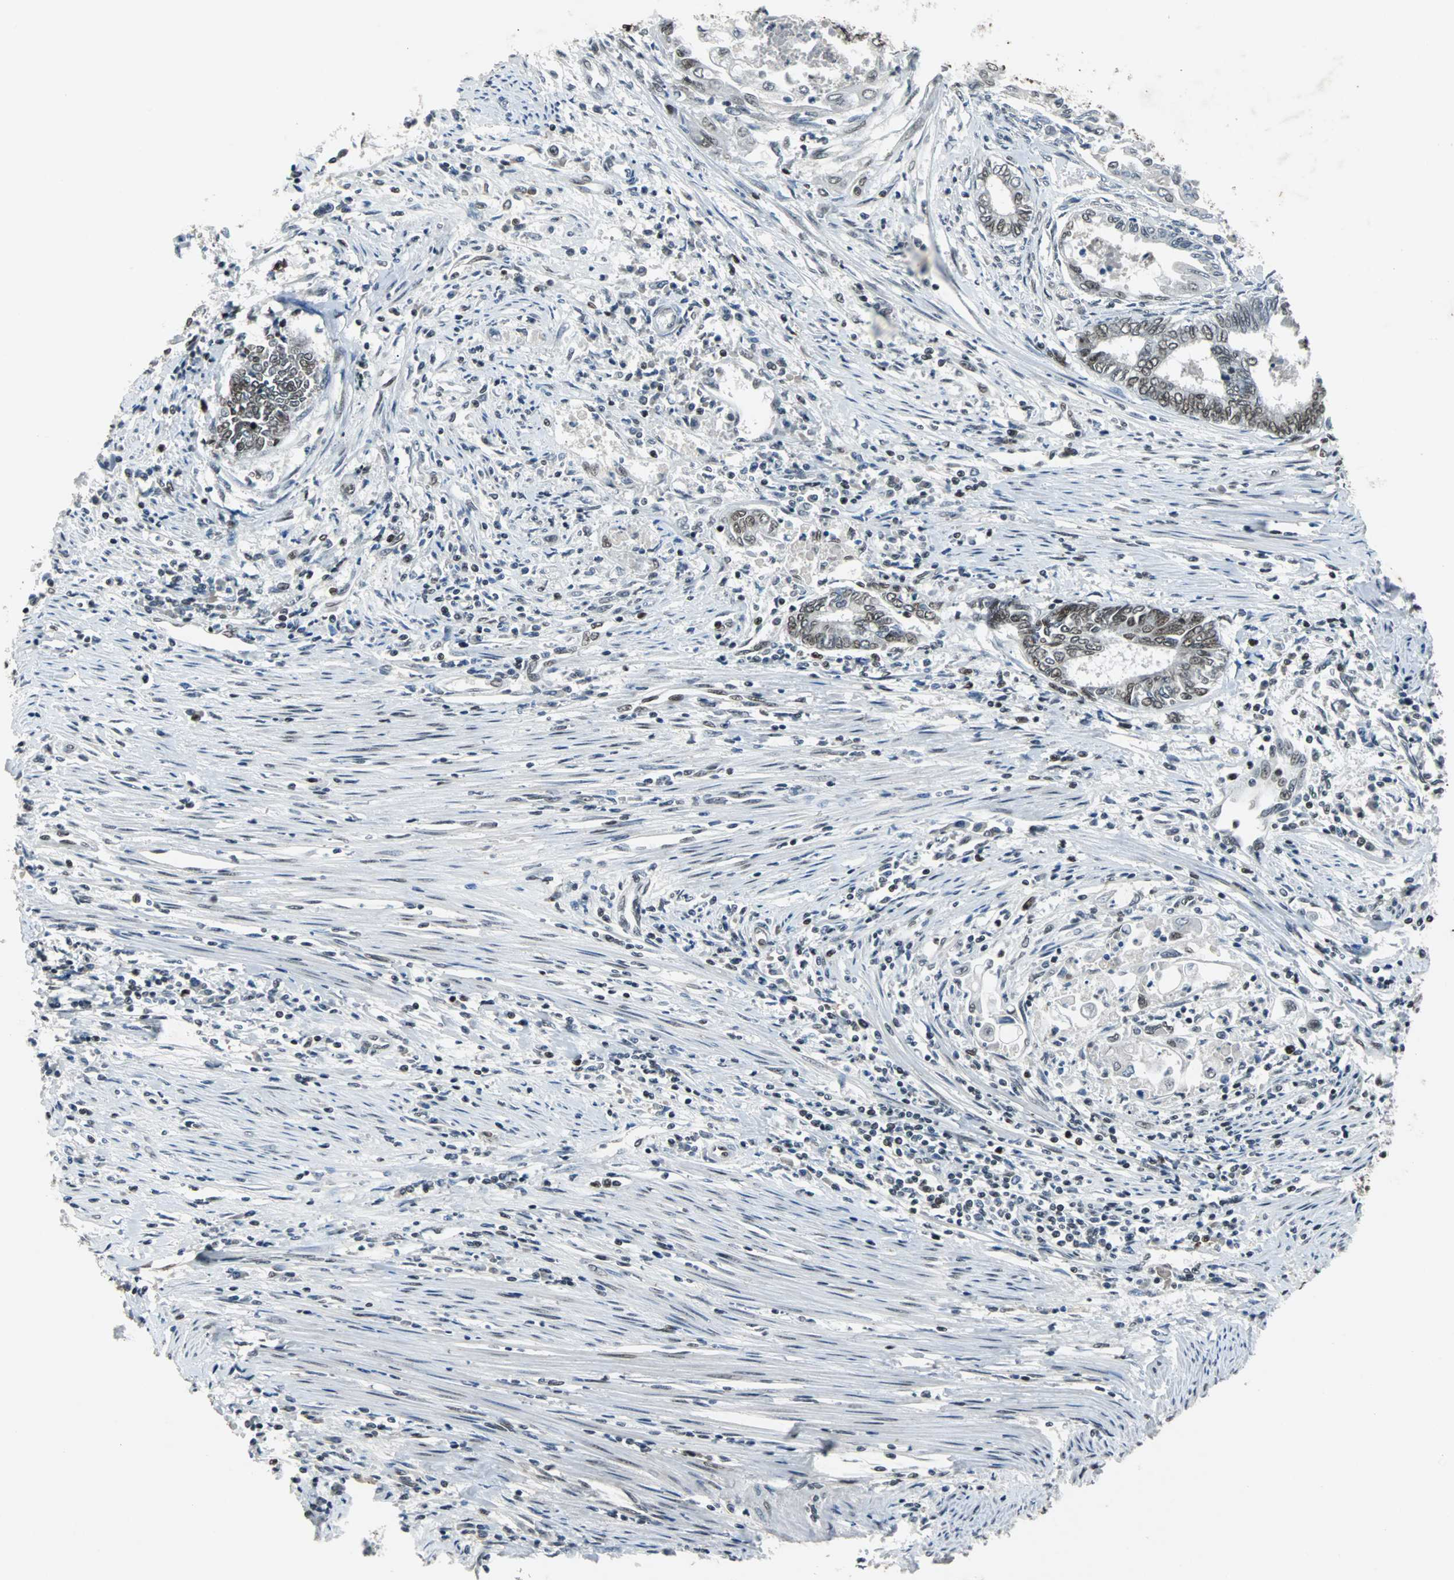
{"staining": {"intensity": "moderate", "quantity": "25%-75%", "location": "nuclear"}, "tissue": "endometrial cancer", "cell_type": "Tumor cells", "image_type": "cancer", "snomed": [{"axis": "morphology", "description": "Adenocarcinoma, NOS"}, {"axis": "topography", "description": "Uterus"}, {"axis": "topography", "description": "Endometrium"}], "caption": "About 25%-75% of tumor cells in endometrial cancer show moderate nuclear protein expression as visualized by brown immunohistochemical staining.", "gene": "GATAD2A", "patient": {"sex": "female", "age": 70}}